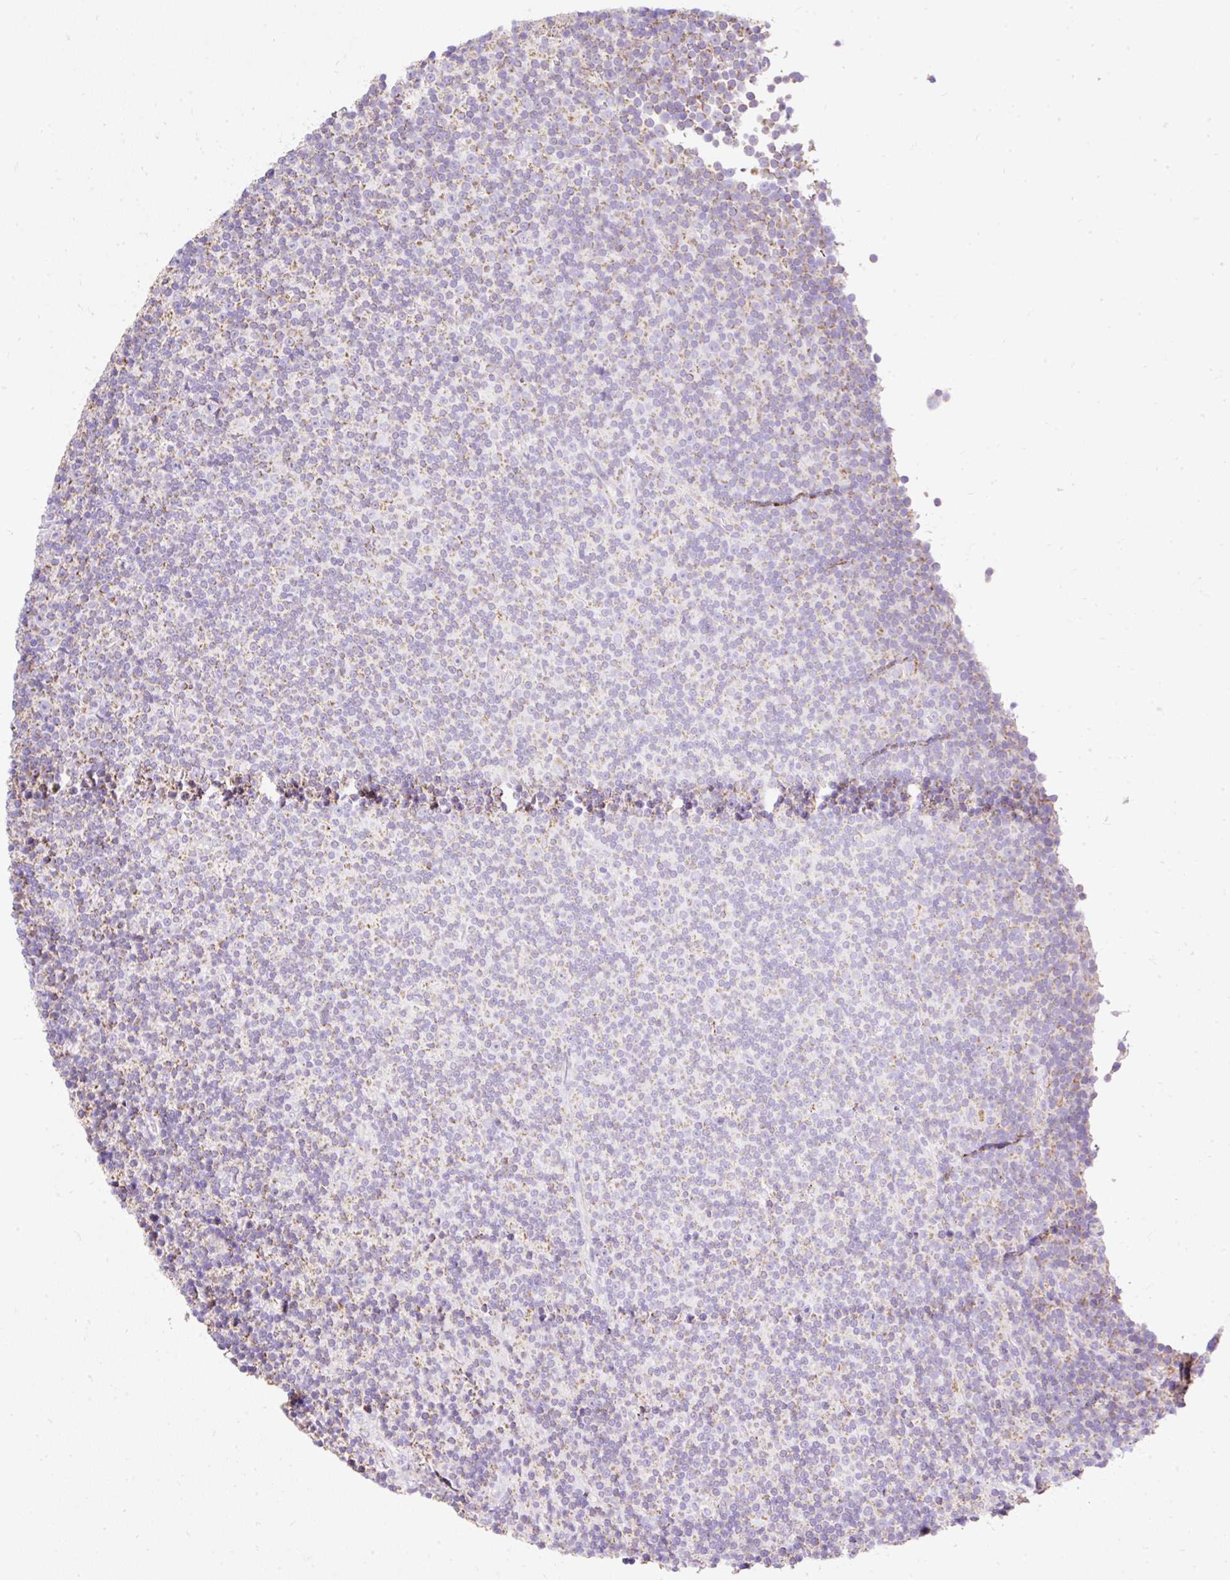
{"staining": {"intensity": "negative", "quantity": "none", "location": "none"}, "tissue": "lymphoma", "cell_type": "Tumor cells", "image_type": "cancer", "snomed": [{"axis": "morphology", "description": "Malignant lymphoma, non-Hodgkin's type, Low grade"}, {"axis": "topography", "description": "Lymph node"}], "caption": "Image shows no protein positivity in tumor cells of malignant lymphoma, non-Hodgkin's type (low-grade) tissue. The staining is performed using DAB (3,3'-diaminobenzidine) brown chromogen with nuclei counter-stained in using hematoxylin.", "gene": "DAAM2", "patient": {"sex": "female", "age": 67}}